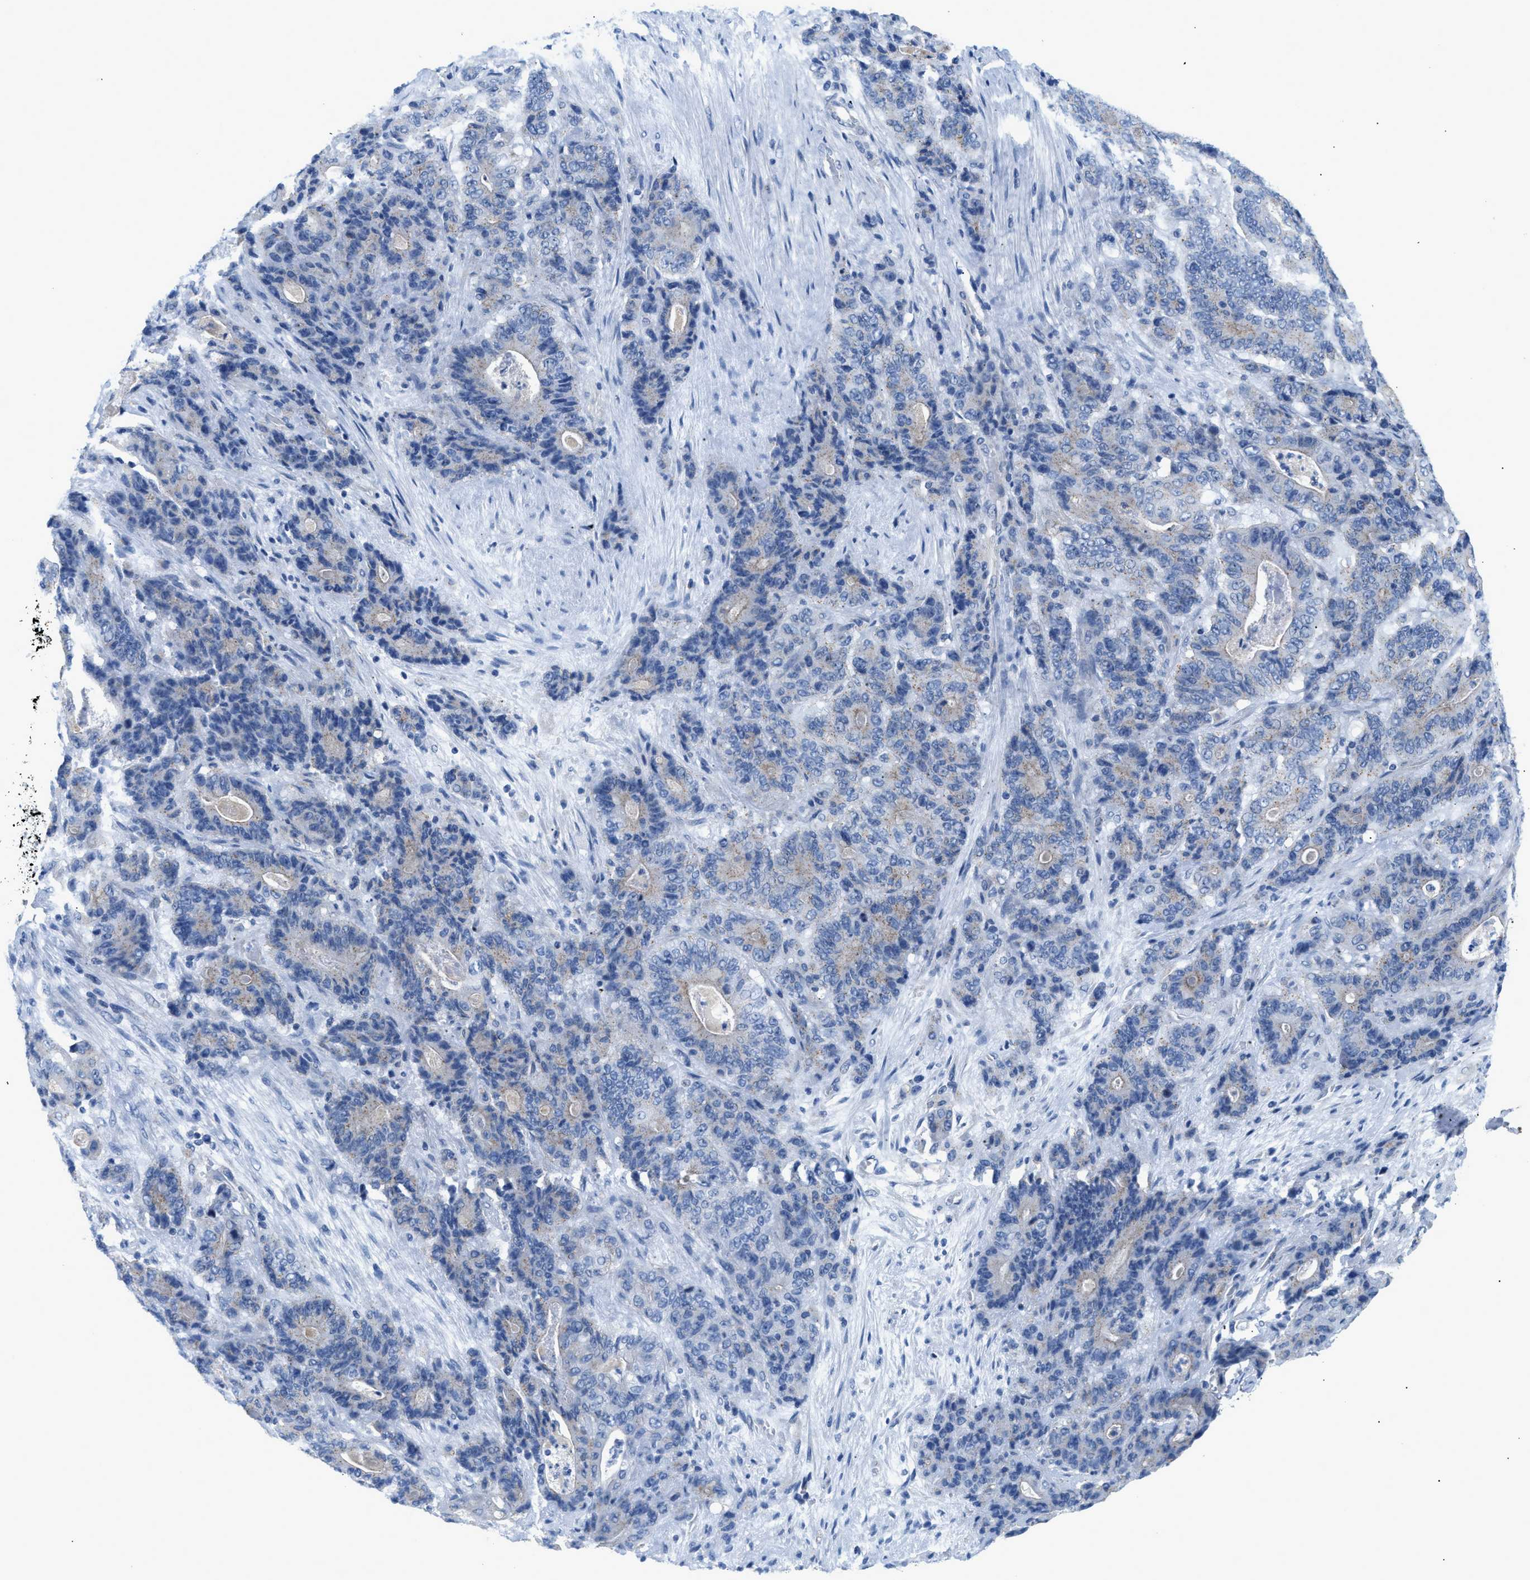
{"staining": {"intensity": "weak", "quantity": "25%-75%", "location": "cytoplasmic/membranous"}, "tissue": "stomach cancer", "cell_type": "Tumor cells", "image_type": "cancer", "snomed": [{"axis": "morphology", "description": "Adenocarcinoma, NOS"}, {"axis": "topography", "description": "Stomach"}], "caption": "Stomach cancer stained with DAB IHC exhibits low levels of weak cytoplasmic/membranous staining in approximately 25%-75% of tumor cells.", "gene": "FDCSP", "patient": {"sex": "female", "age": 73}}